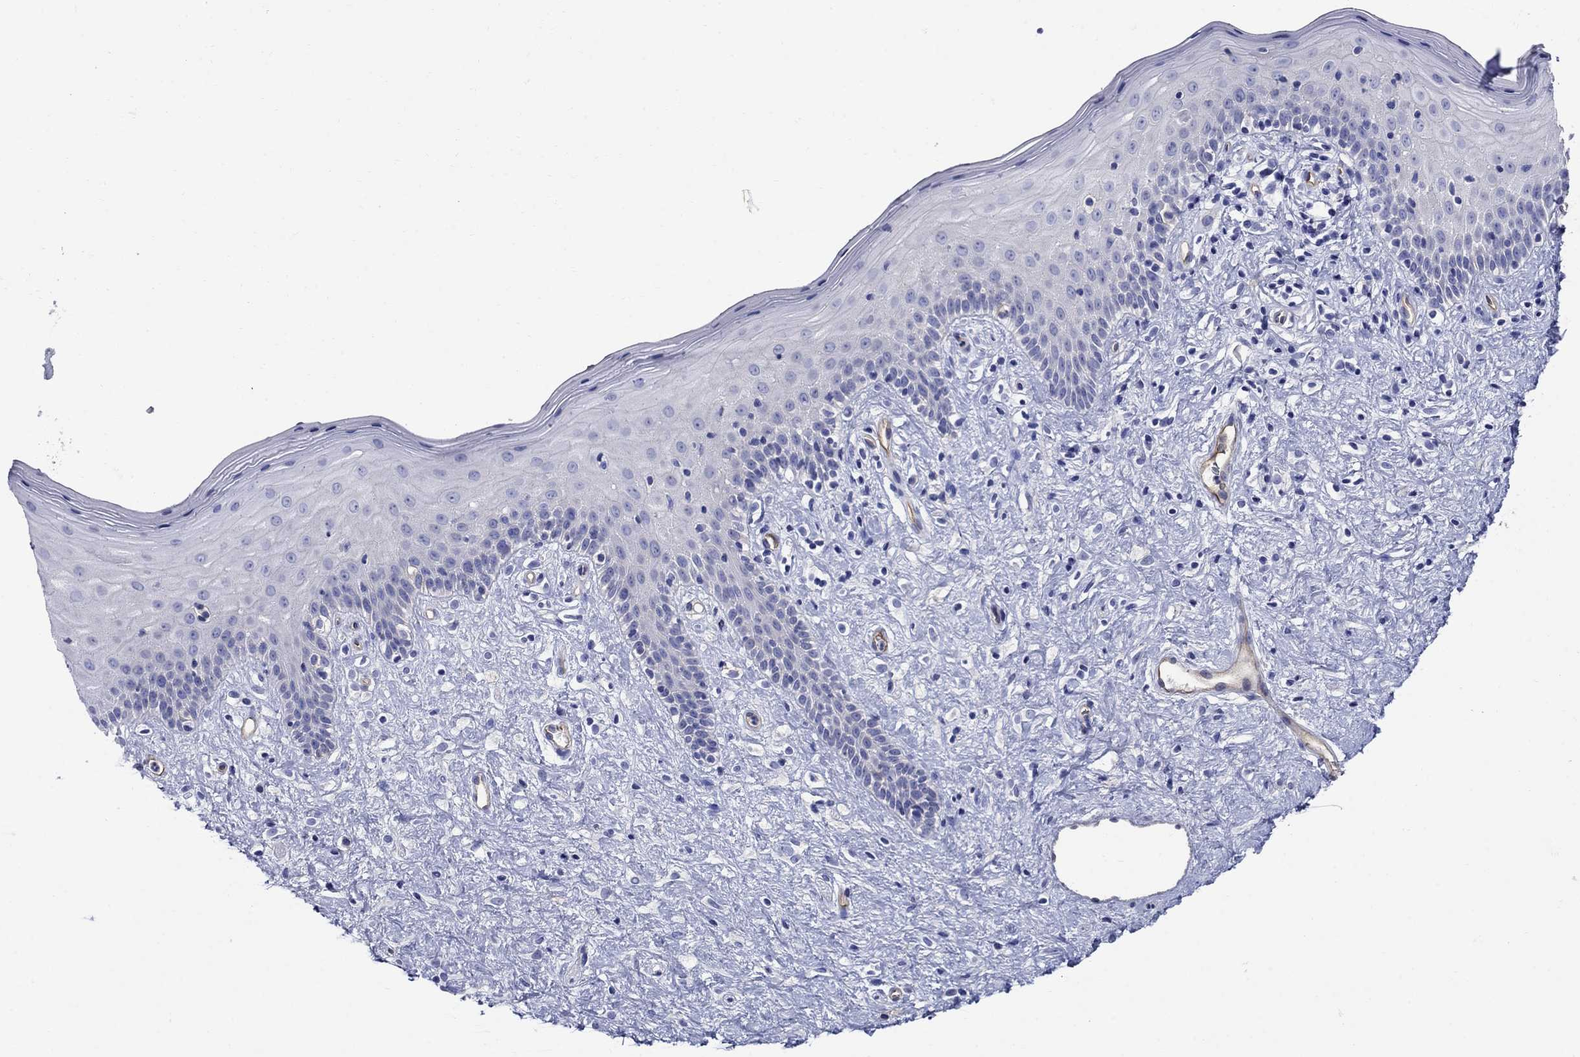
{"staining": {"intensity": "negative", "quantity": "none", "location": "none"}, "tissue": "vagina", "cell_type": "Squamous epithelial cells", "image_type": "normal", "snomed": [{"axis": "morphology", "description": "Normal tissue, NOS"}, {"axis": "topography", "description": "Vagina"}], "caption": "DAB immunohistochemical staining of benign human vagina shows no significant expression in squamous epithelial cells. (Brightfield microscopy of DAB (3,3'-diaminobenzidine) IHC at high magnification).", "gene": "SMCP", "patient": {"sex": "female", "age": 47}}